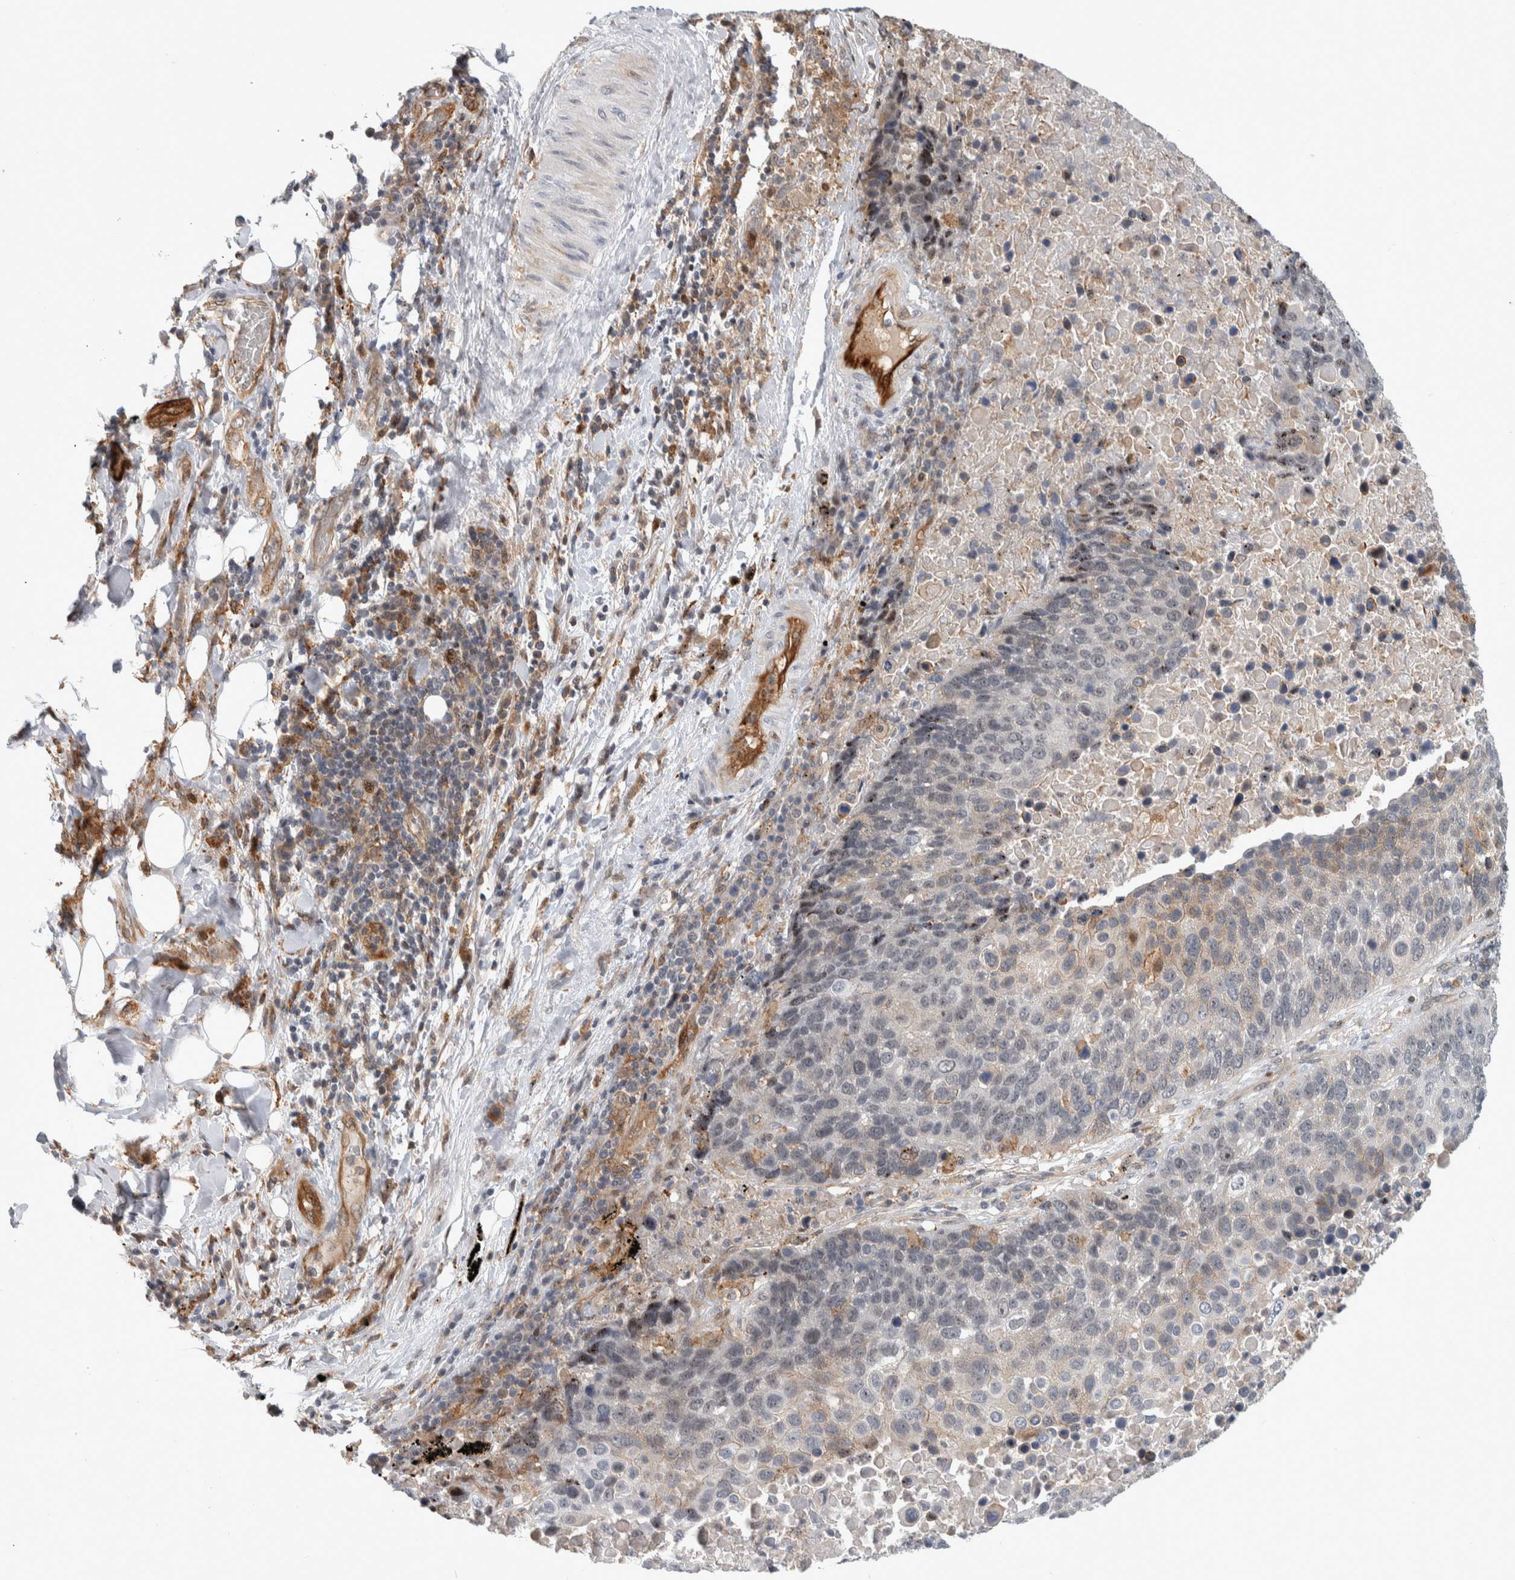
{"staining": {"intensity": "moderate", "quantity": "<25%", "location": "nuclear"}, "tissue": "lung cancer", "cell_type": "Tumor cells", "image_type": "cancer", "snomed": [{"axis": "morphology", "description": "Squamous cell carcinoma, NOS"}, {"axis": "topography", "description": "Lung"}], "caption": "High-power microscopy captured an IHC image of squamous cell carcinoma (lung), revealing moderate nuclear positivity in approximately <25% of tumor cells.", "gene": "MSL1", "patient": {"sex": "male", "age": 66}}